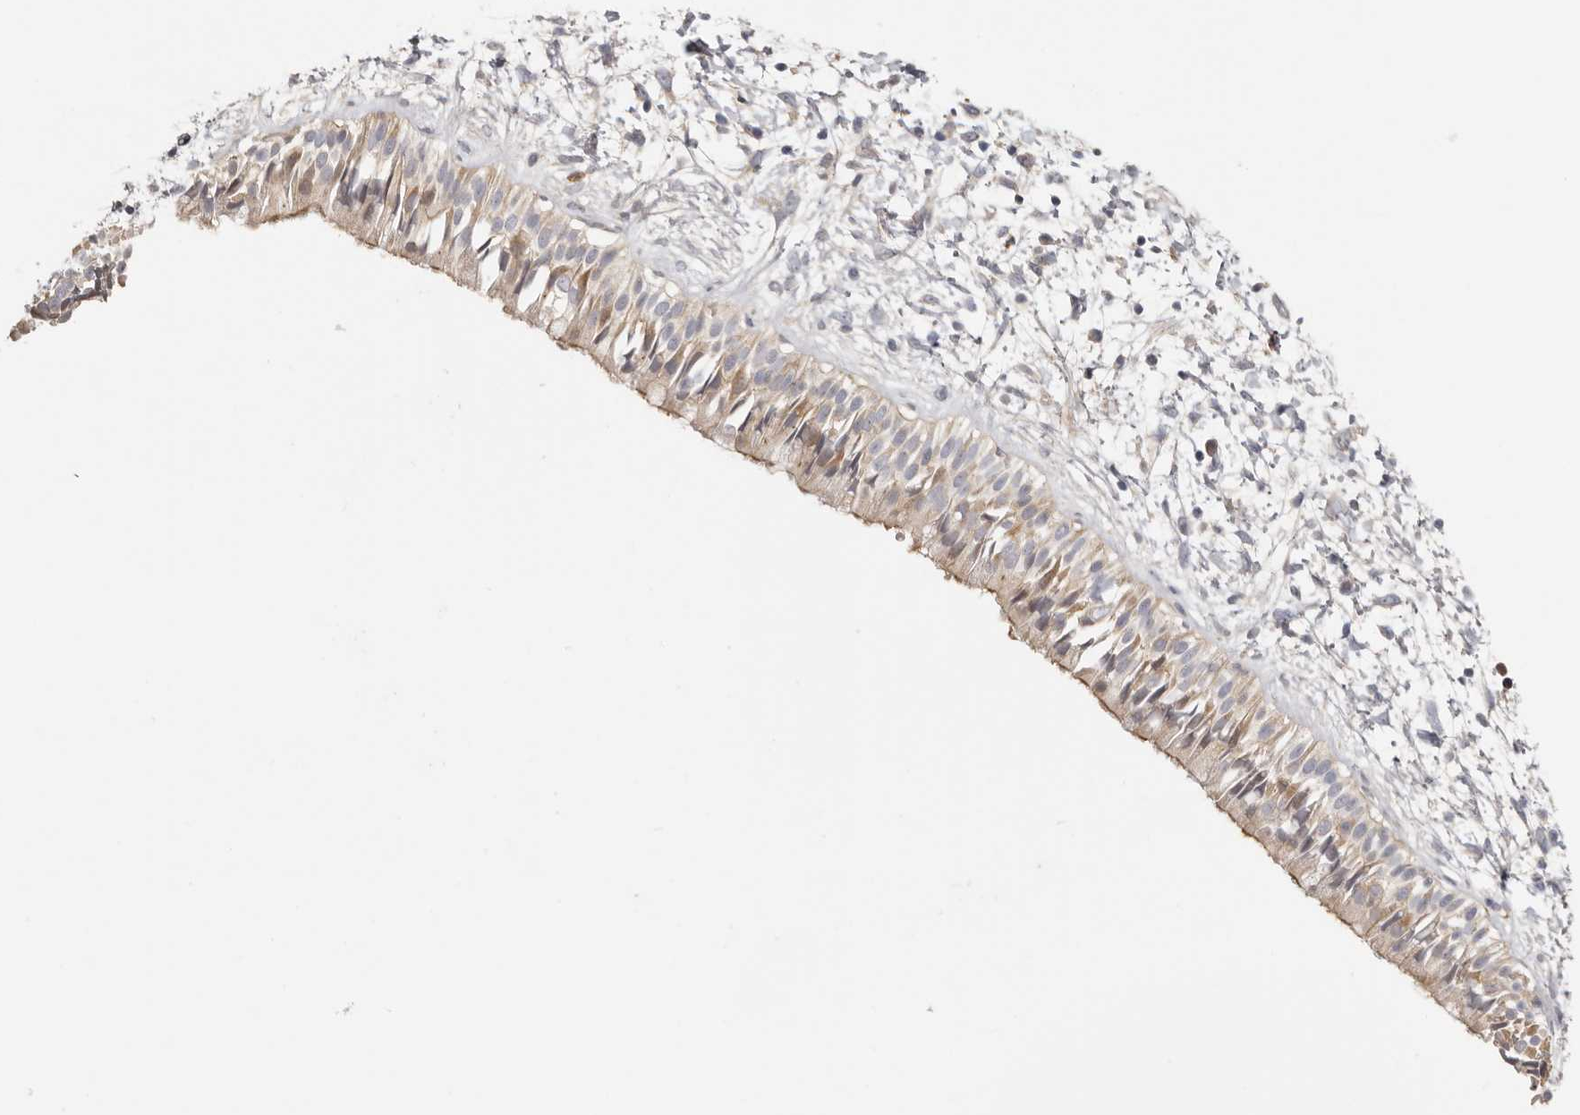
{"staining": {"intensity": "moderate", "quantity": ">75%", "location": "cytoplasmic/membranous"}, "tissue": "nasopharynx", "cell_type": "Respiratory epithelial cells", "image_type": "normal", "snomed": [{"axis": "morphology", "description": "Normal tissue, NOS"}, {"axis": "topography", "description": "Nasopharynx"}], "caption": "A high-resolution histopathology image shows IHC staining of benign nasopharynx, which displays moderate cytoplasmic/membranous expression in approximately >75% of respiratory epithelial cells.", "gene": "MSRB2", "patient": {"sex": "male", "age": 22}}